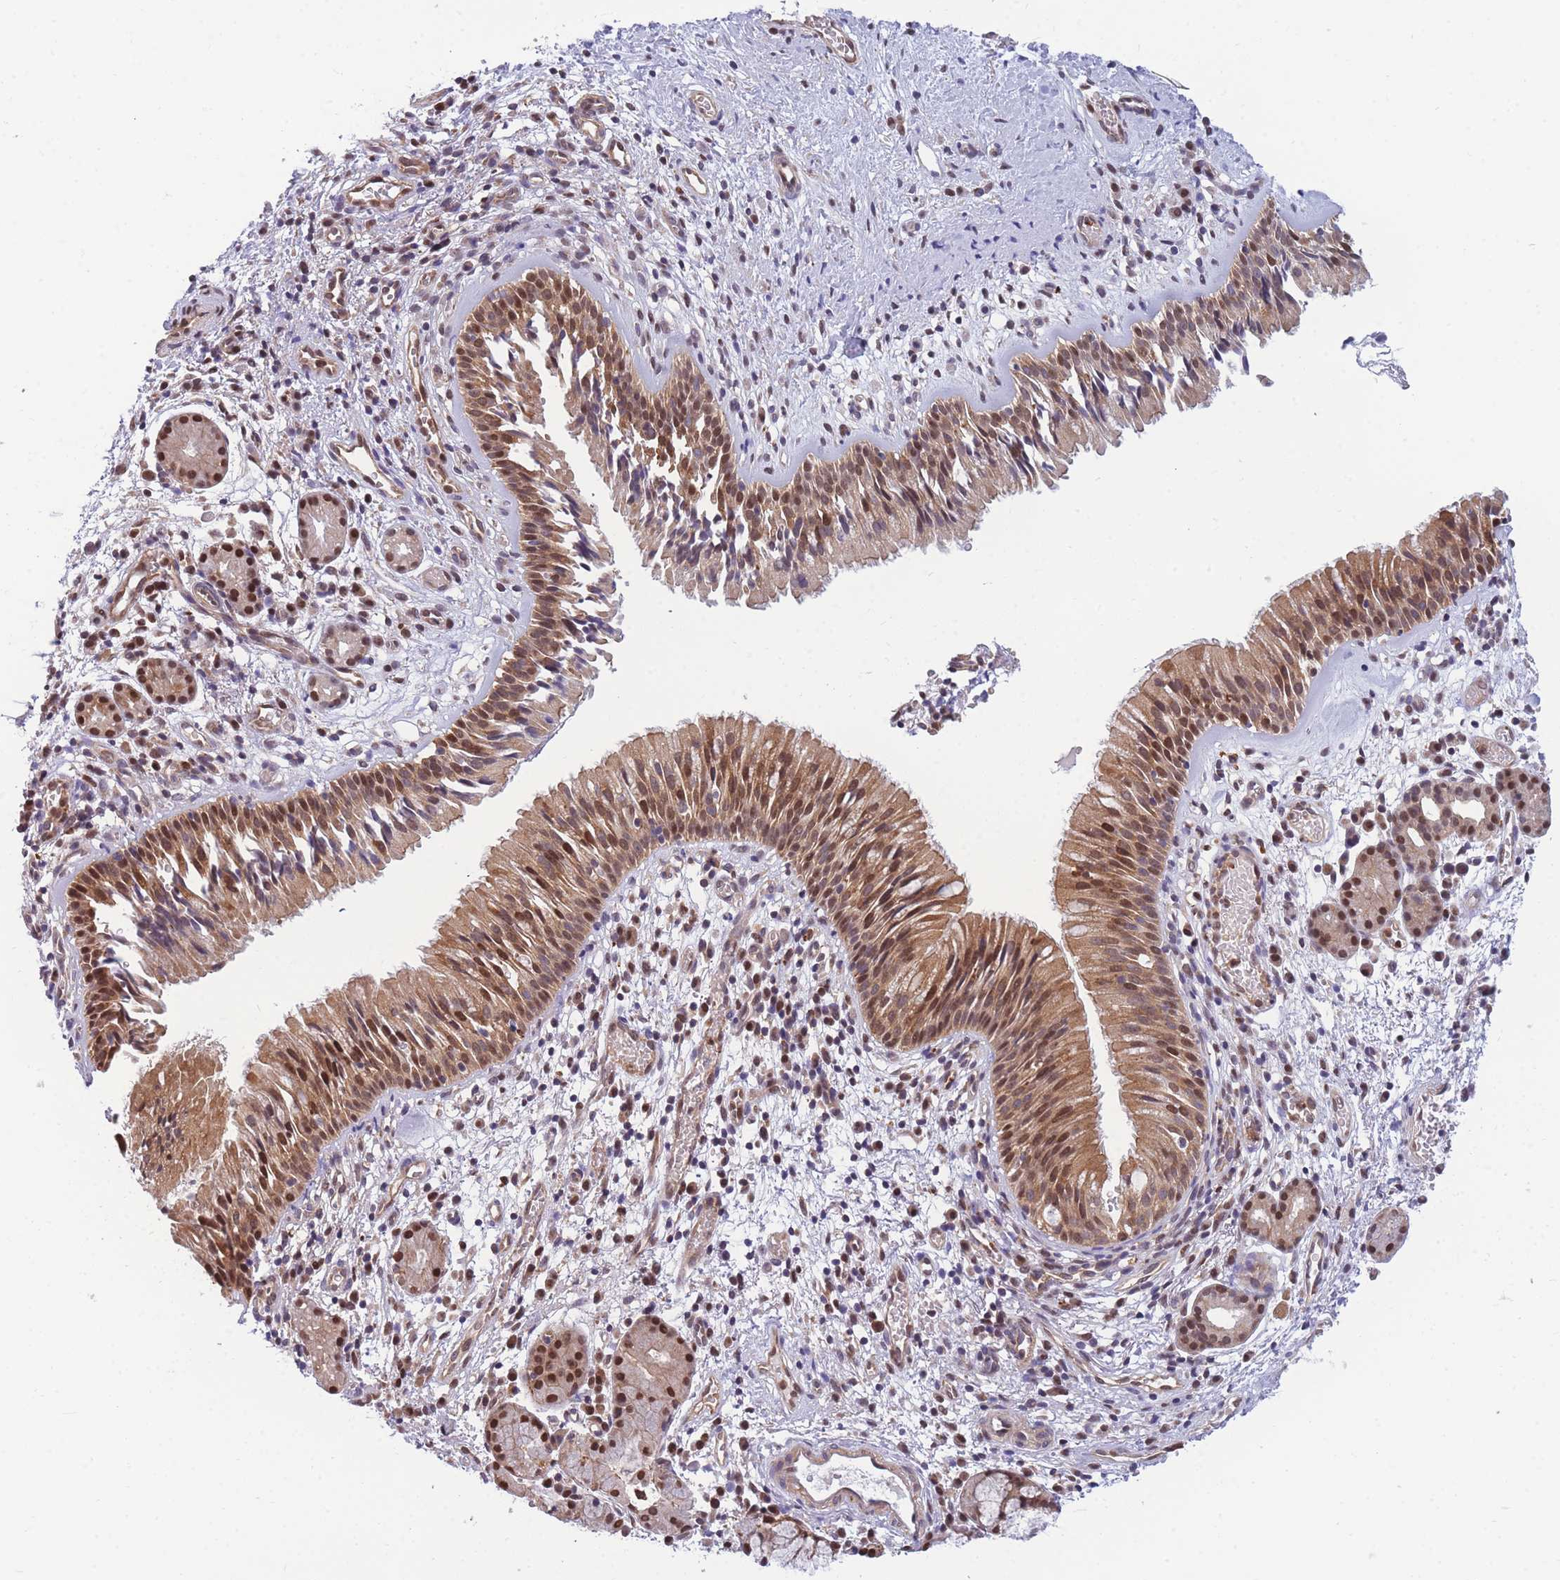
{"staining": {"intensity": "moderate", "quantity": ">75%", "location": "cytoplasmic/membranous,nuclear"}, "tissue": "nasopharynx", "cell_type": "Respiratory epithelial cells", "image_type": "normal", "snomed": [{"axis": "morphology", "description": "Normal tissue, NOS"}, {"axis": "topography", "description": "Nasopharynx"}], "caption": "IHC (DAB) staining of unremarkable nasopharynx shows moderate cytoplasmic/membranous,nuclear protein staining in about >75% of respiratory epithelial cells.", "gene": "CRACD", "patient": {"sex": "male", "age": 65}}